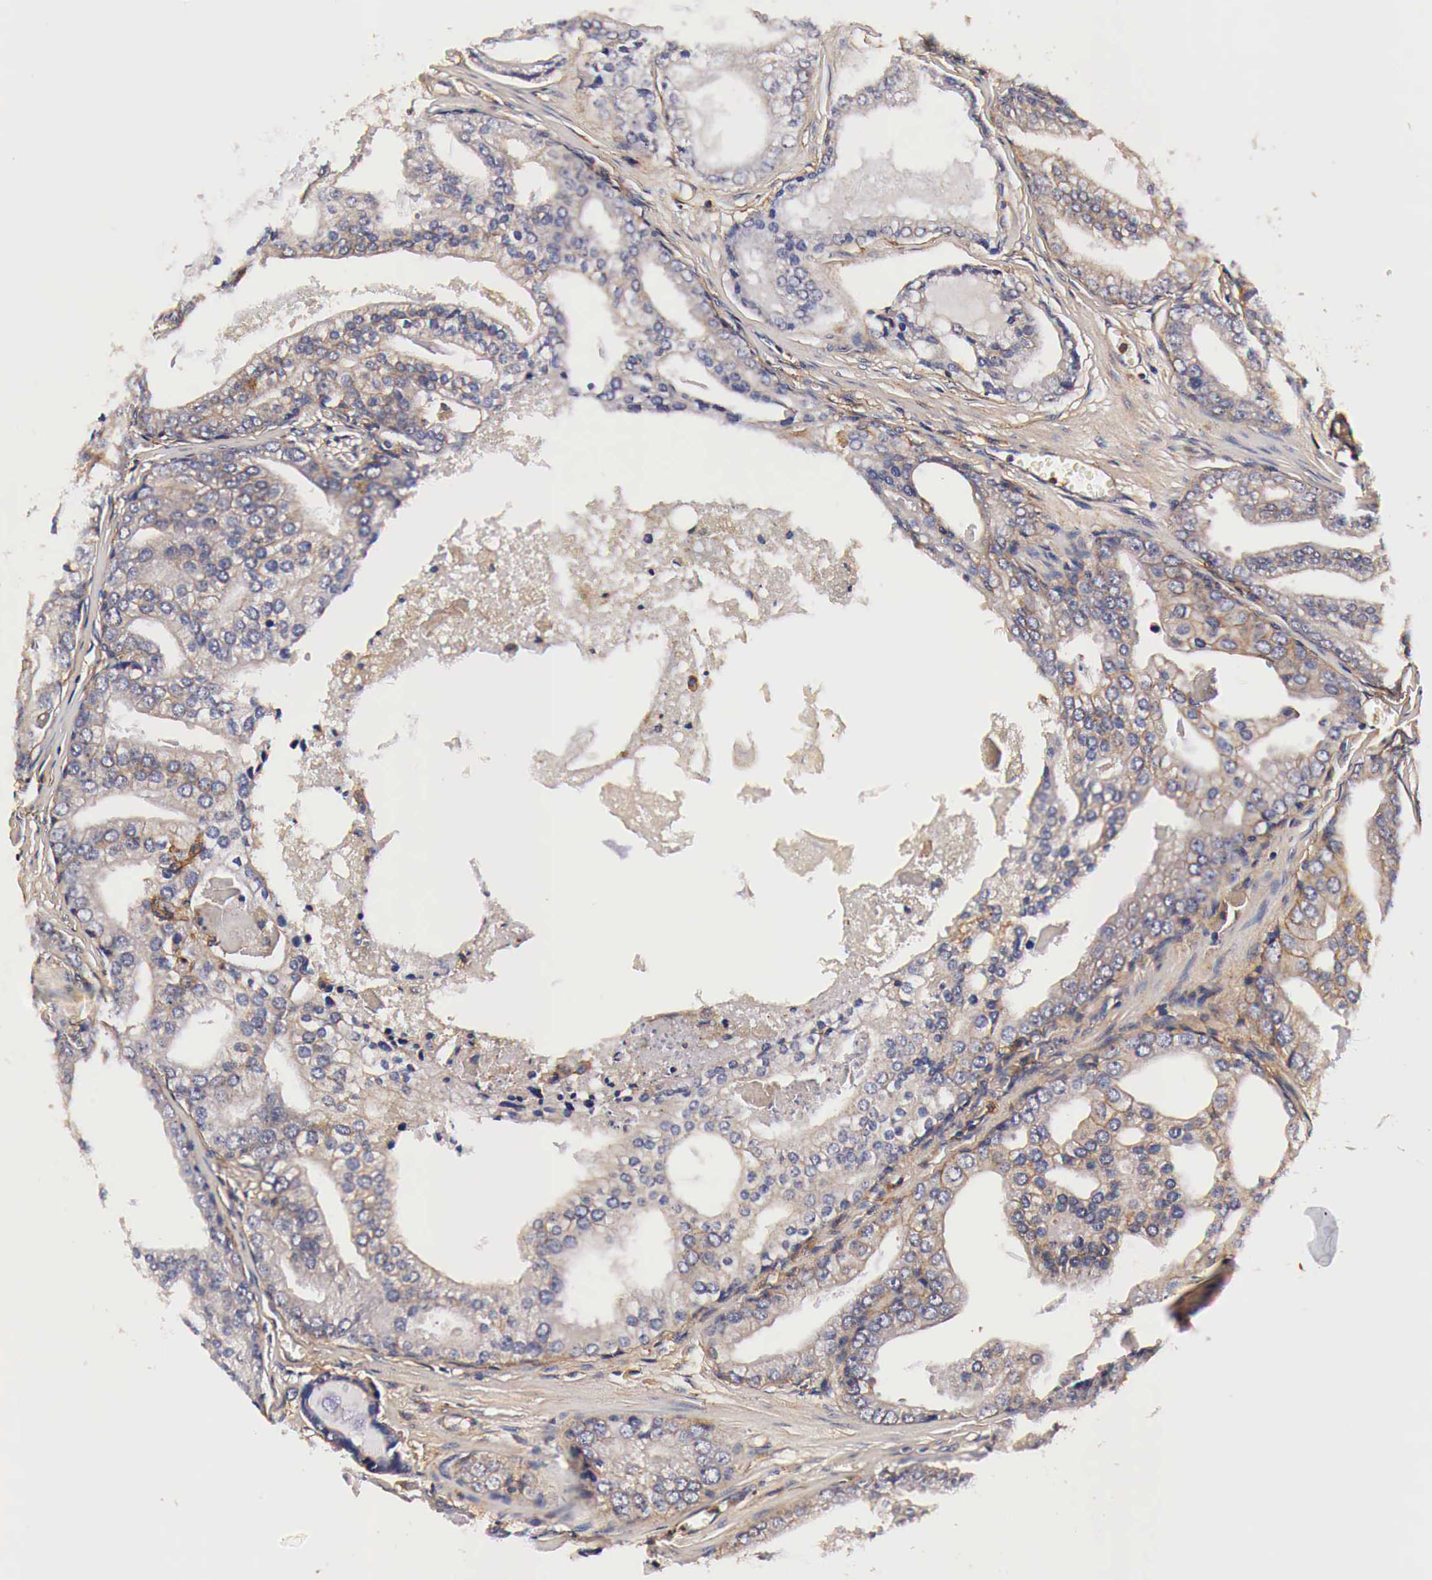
{"staining": {"intensity": "negative", "quantity": "none", "location": "none"}, "tissue": "prostate cancer", "cell_type": "Tumor cells", "image_type": "cancer", "snomed": [{"axis": "morphology", "description": "Adenocarcinoma, High grade"}, {"axis": "topography", "description": "Prostate"}], "caption": "Protein analysis of prostate adenocarcinoma (high-grade) displays no significant staining in tumor cells.", "gene": "RP2", "patient": {"sex": "male", "age": 56}}